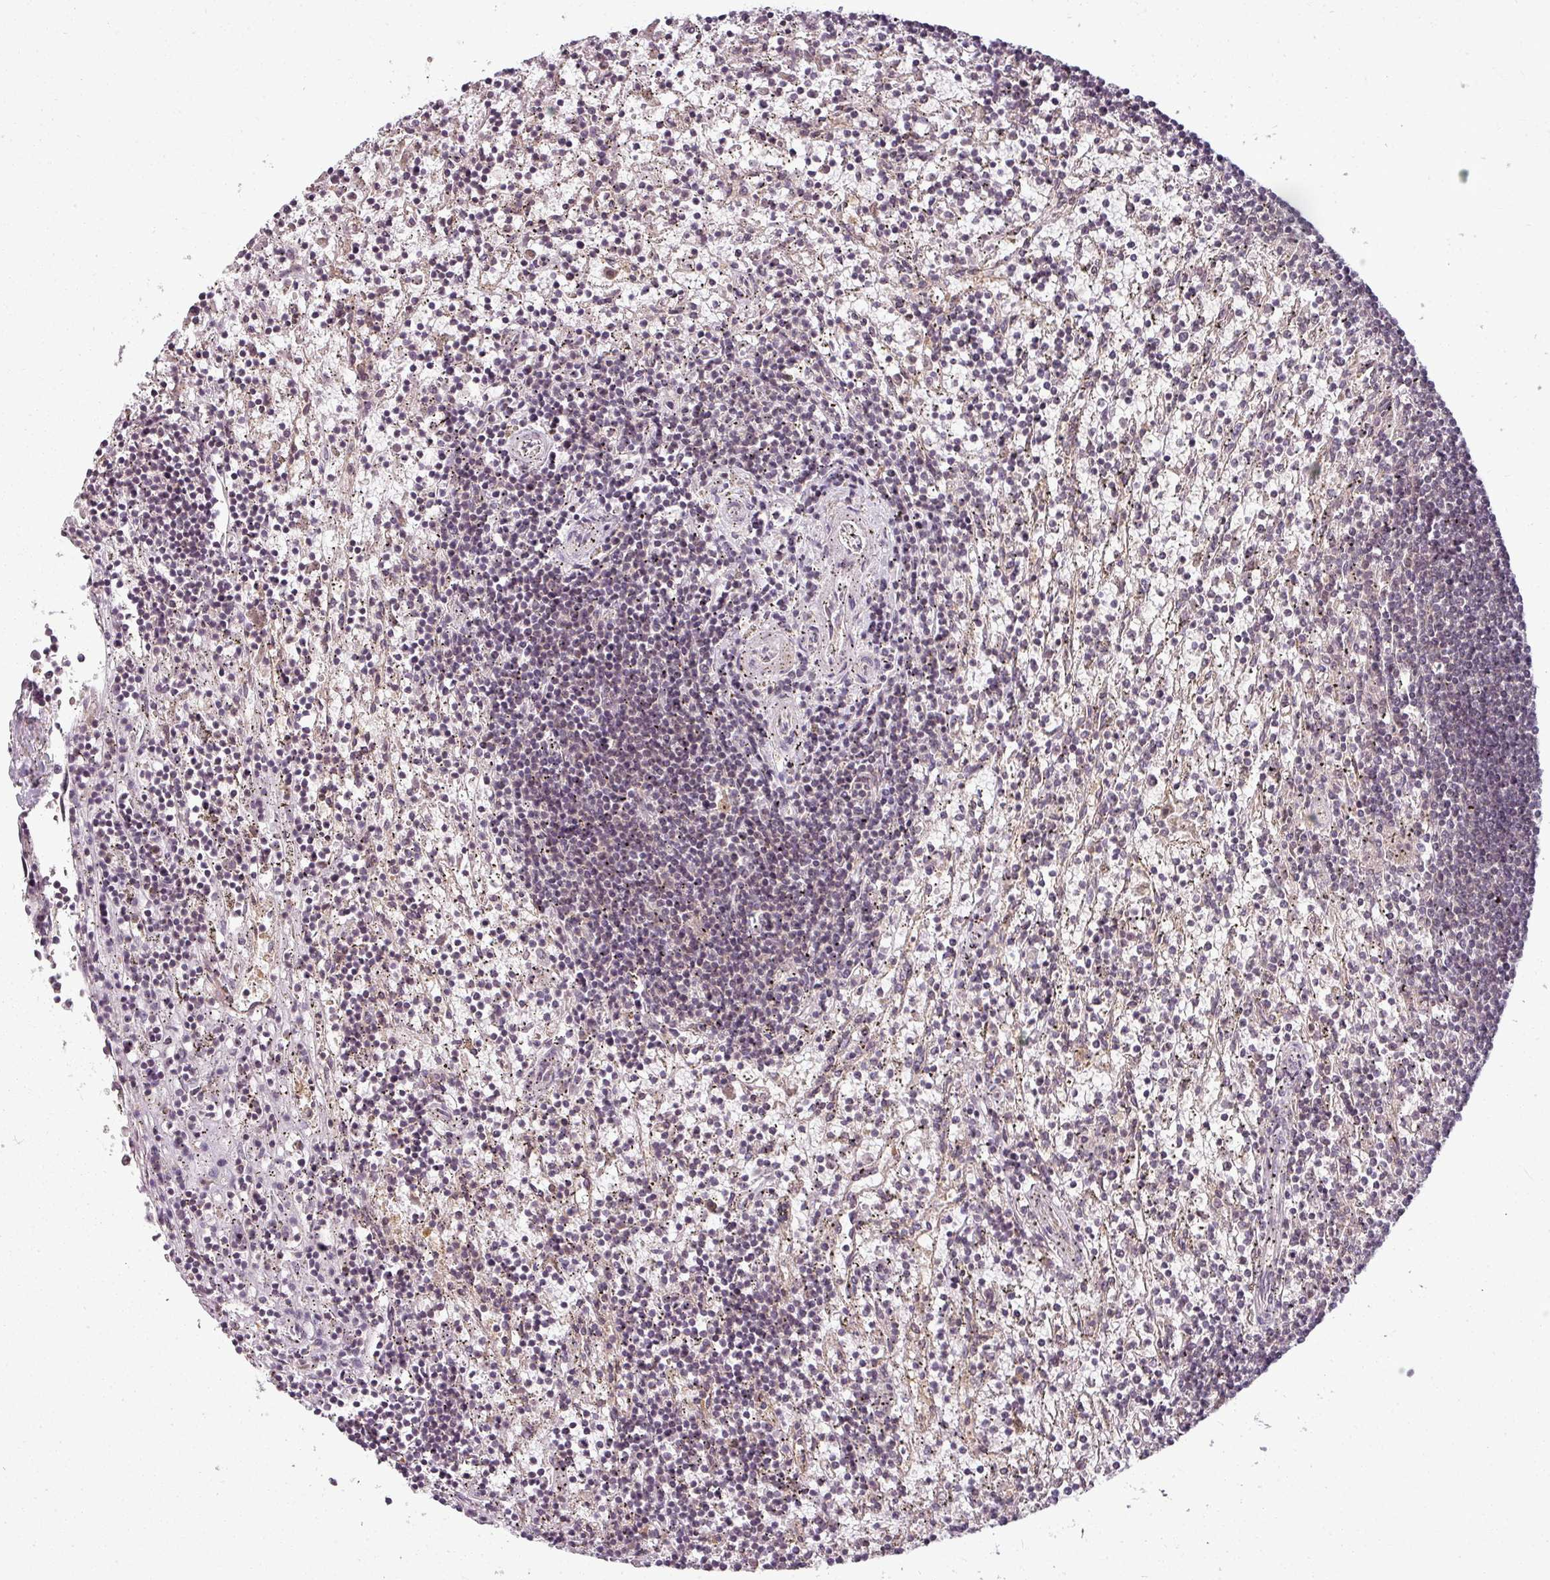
{"staining": {"intensity": "negative", "quantity": "none", "location": "none"}, "tissue": "lymphoma", "cell_type": "Tumor cells", "image_type": "cancer", "snomed": [{"axis": "morphology", "description": "Malignant lymphoma, non-Hodgkin's type, Low grade"}, {"axis": "topography", "description": "Spleen"}], "caption": "IHC of human lymphoma shows no positivity in tumor cells.", "gene": "CLIC1", "patient": {"sex": "male", "age": 76}}